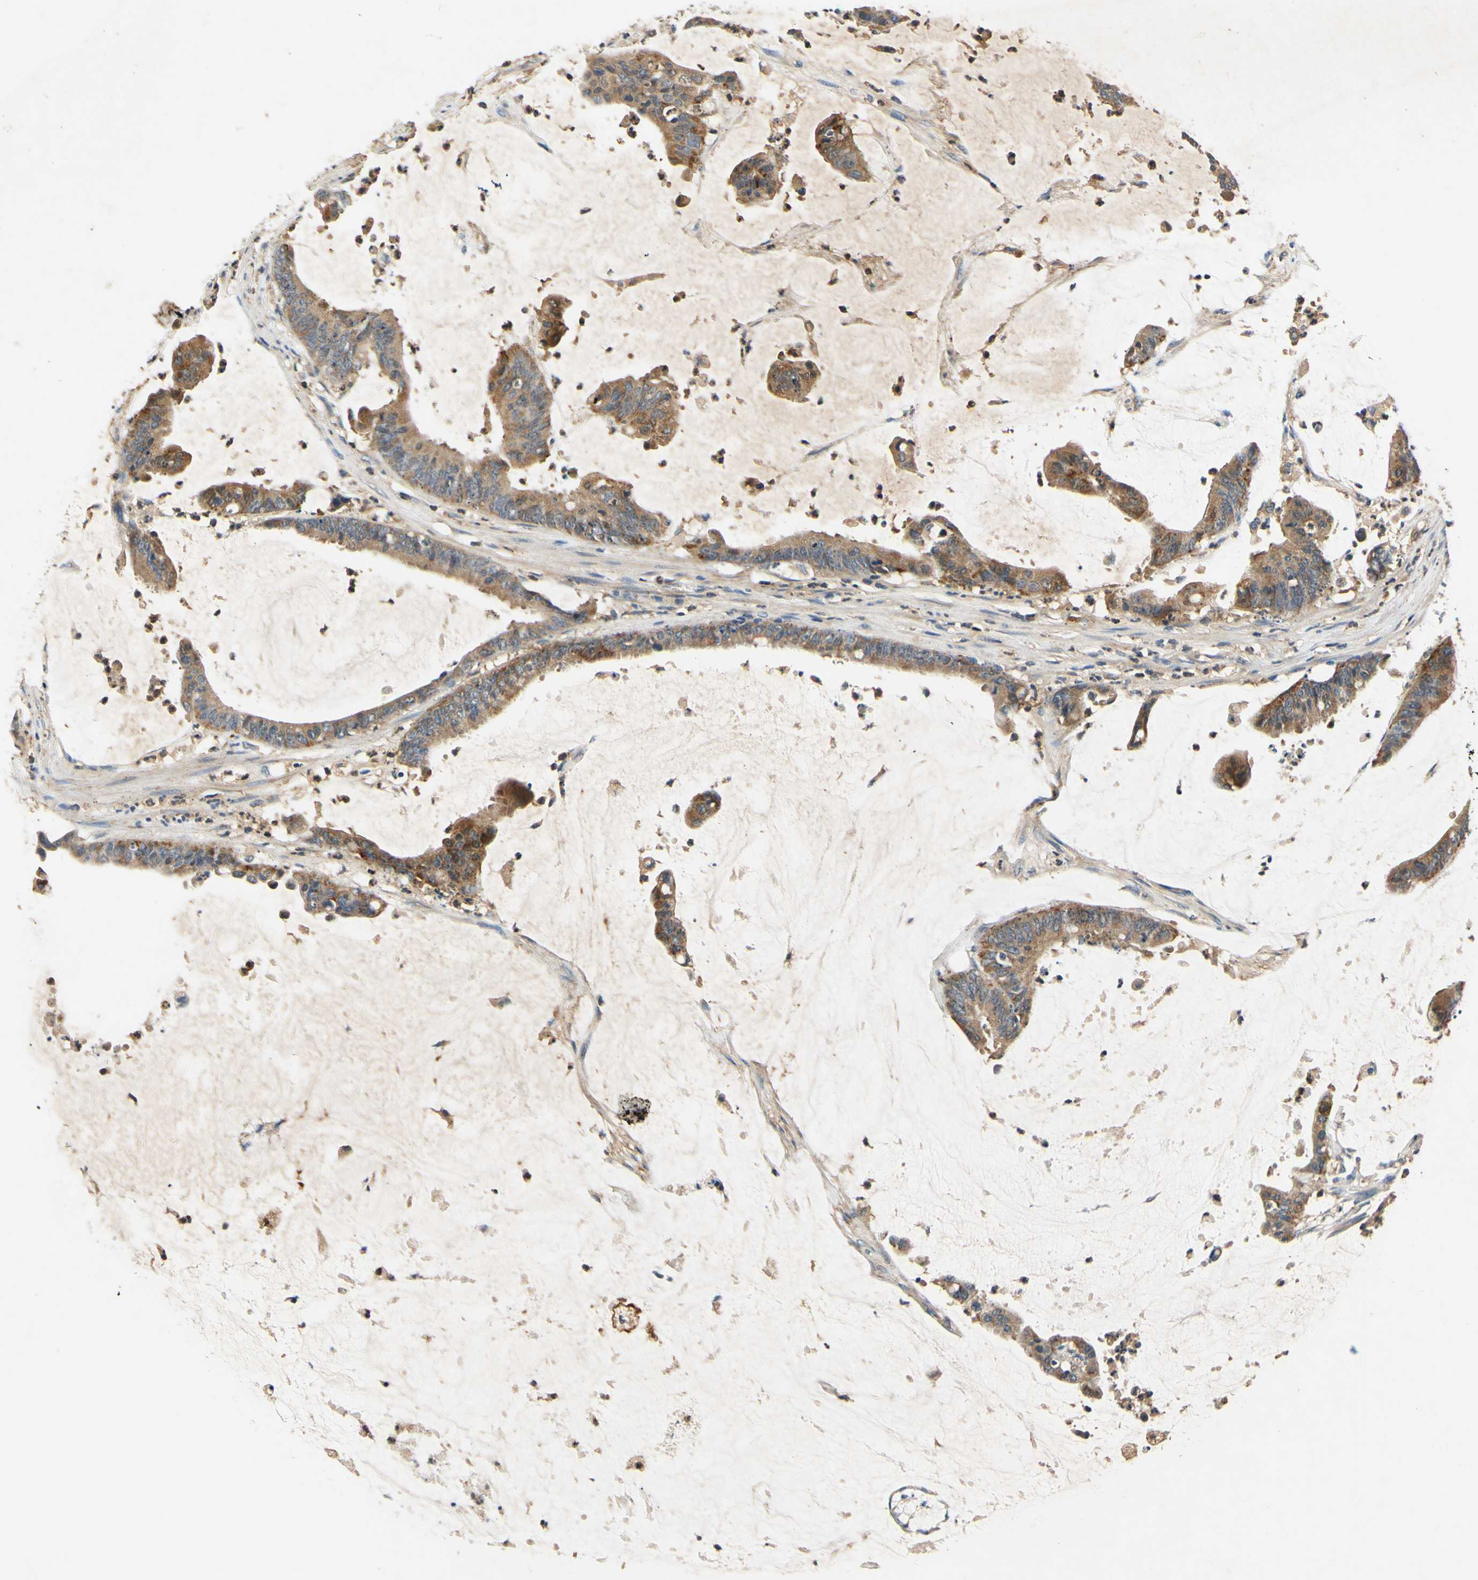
{"staining": {"intensity": "moderate", "quantity": ">75%", "location": "cytoplasmic/membranous"}, "tissue": "colorectal cancer", "cell_type": "Tumor cells", "image_type": "cancer", "snomed": [{"axis": "morphology", "description": "Adenocarcinoma, NOS"}, {"axis": "topography", "description": "Rectum"}], "caption": "Protein staining of colorectal cancer (adenocarcinoma) tissue reveals moderate cytoplasmic/membranous staining in about >75% of tumor cells.", "gene": "PLA2G4A", "patient": {"sex": "female", "age": 66}}